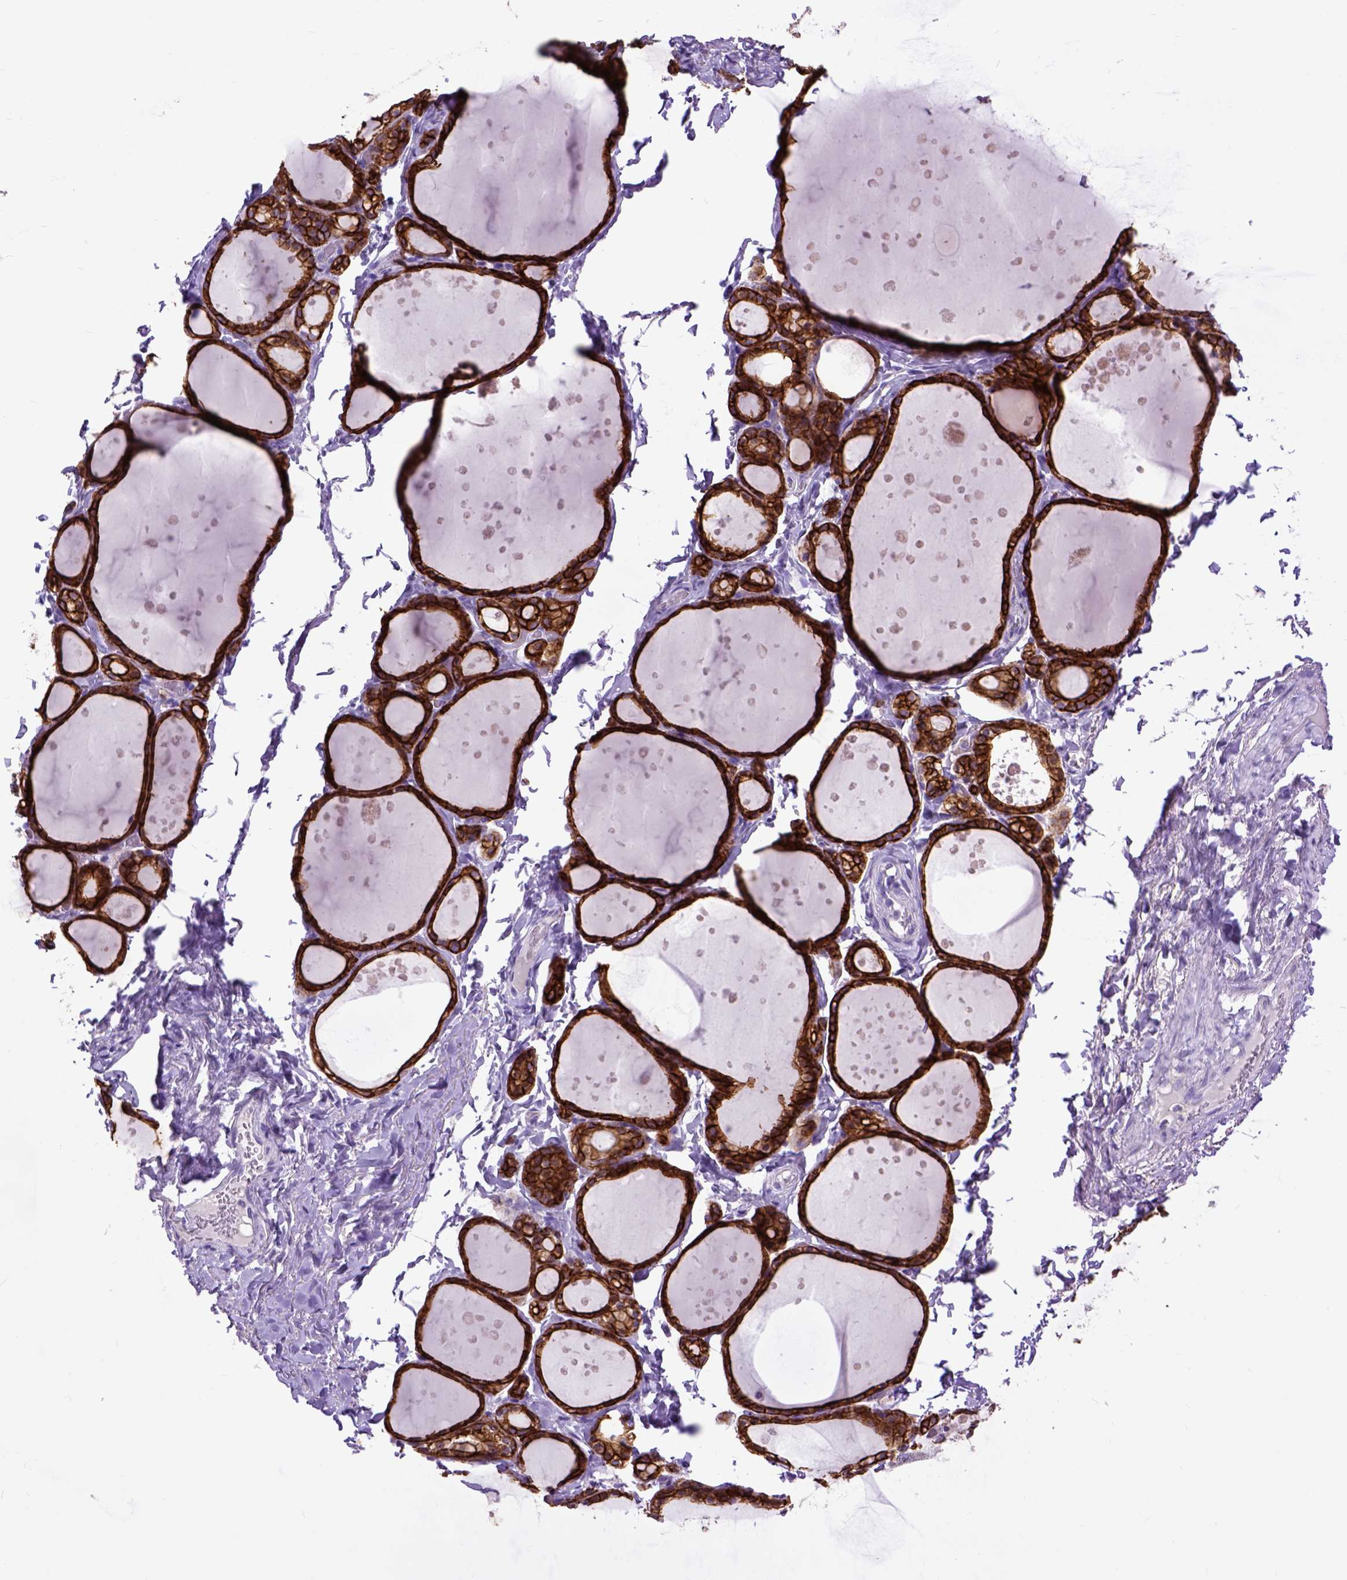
{"staining": {"intensity": "strong", "quantity": ">75%", "location": "cytoplasmic/membranous"}, "tissue": "thyroid gland", "cell_type": "Glandular cells", "image_type": "normal", "snomed": [{"axis": "morphology", "description": "Normal tissue, NOS"}, {"axis": "topography", "description": "Thyroid gland"}], "caption": "Immunohistochemical staining of unremarkable human thyroid gland exhibits >75% levels of strong cytoplasmic/membranous protein positivity in approximately >75% of glandular cells. (DAB IHC, brown staining for protein, blue staining for nuclei).", "gene": "RAB25", "patient": {"sex": "male", "age": 68}}